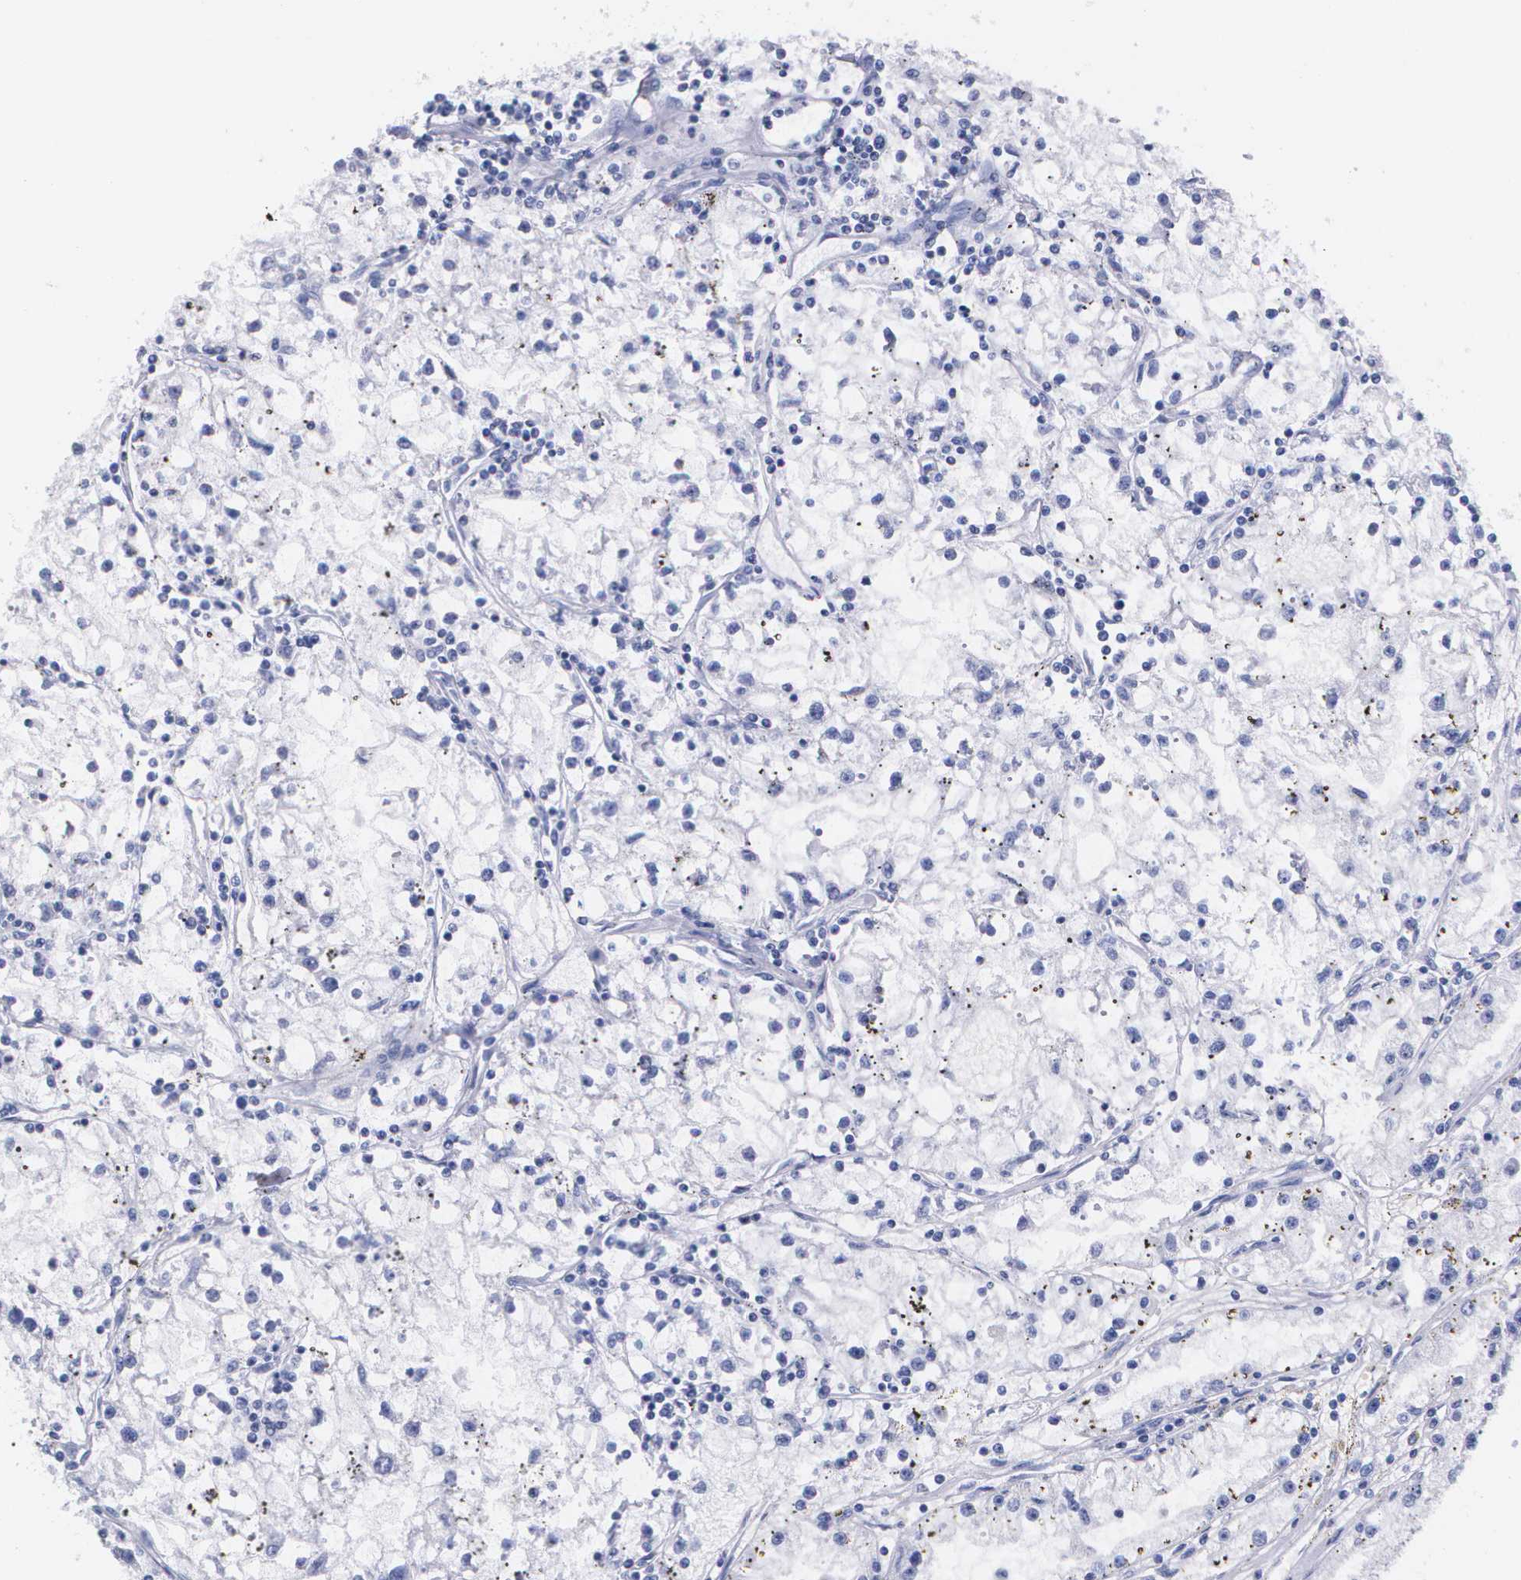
{"staining": {"intensity": "negative", "quantity": "none", "location": "none"}, "tissue": "renal cancer", "cell_type": "Tumor cells", "image_type": "cancer", "snomed": [{"axis": "morphology", "description": "Adenocarcinoma, NOS"}, {"axis": "topography", "description": "Kidney"}], "caption": "A high-resolution histopathology image shows IHC staining of adenocarcinoma (renal), which demonstrates no significant staining in tumor cells.", "gene": "HMMR", "patient": {"sex": "male", "age": 56}}